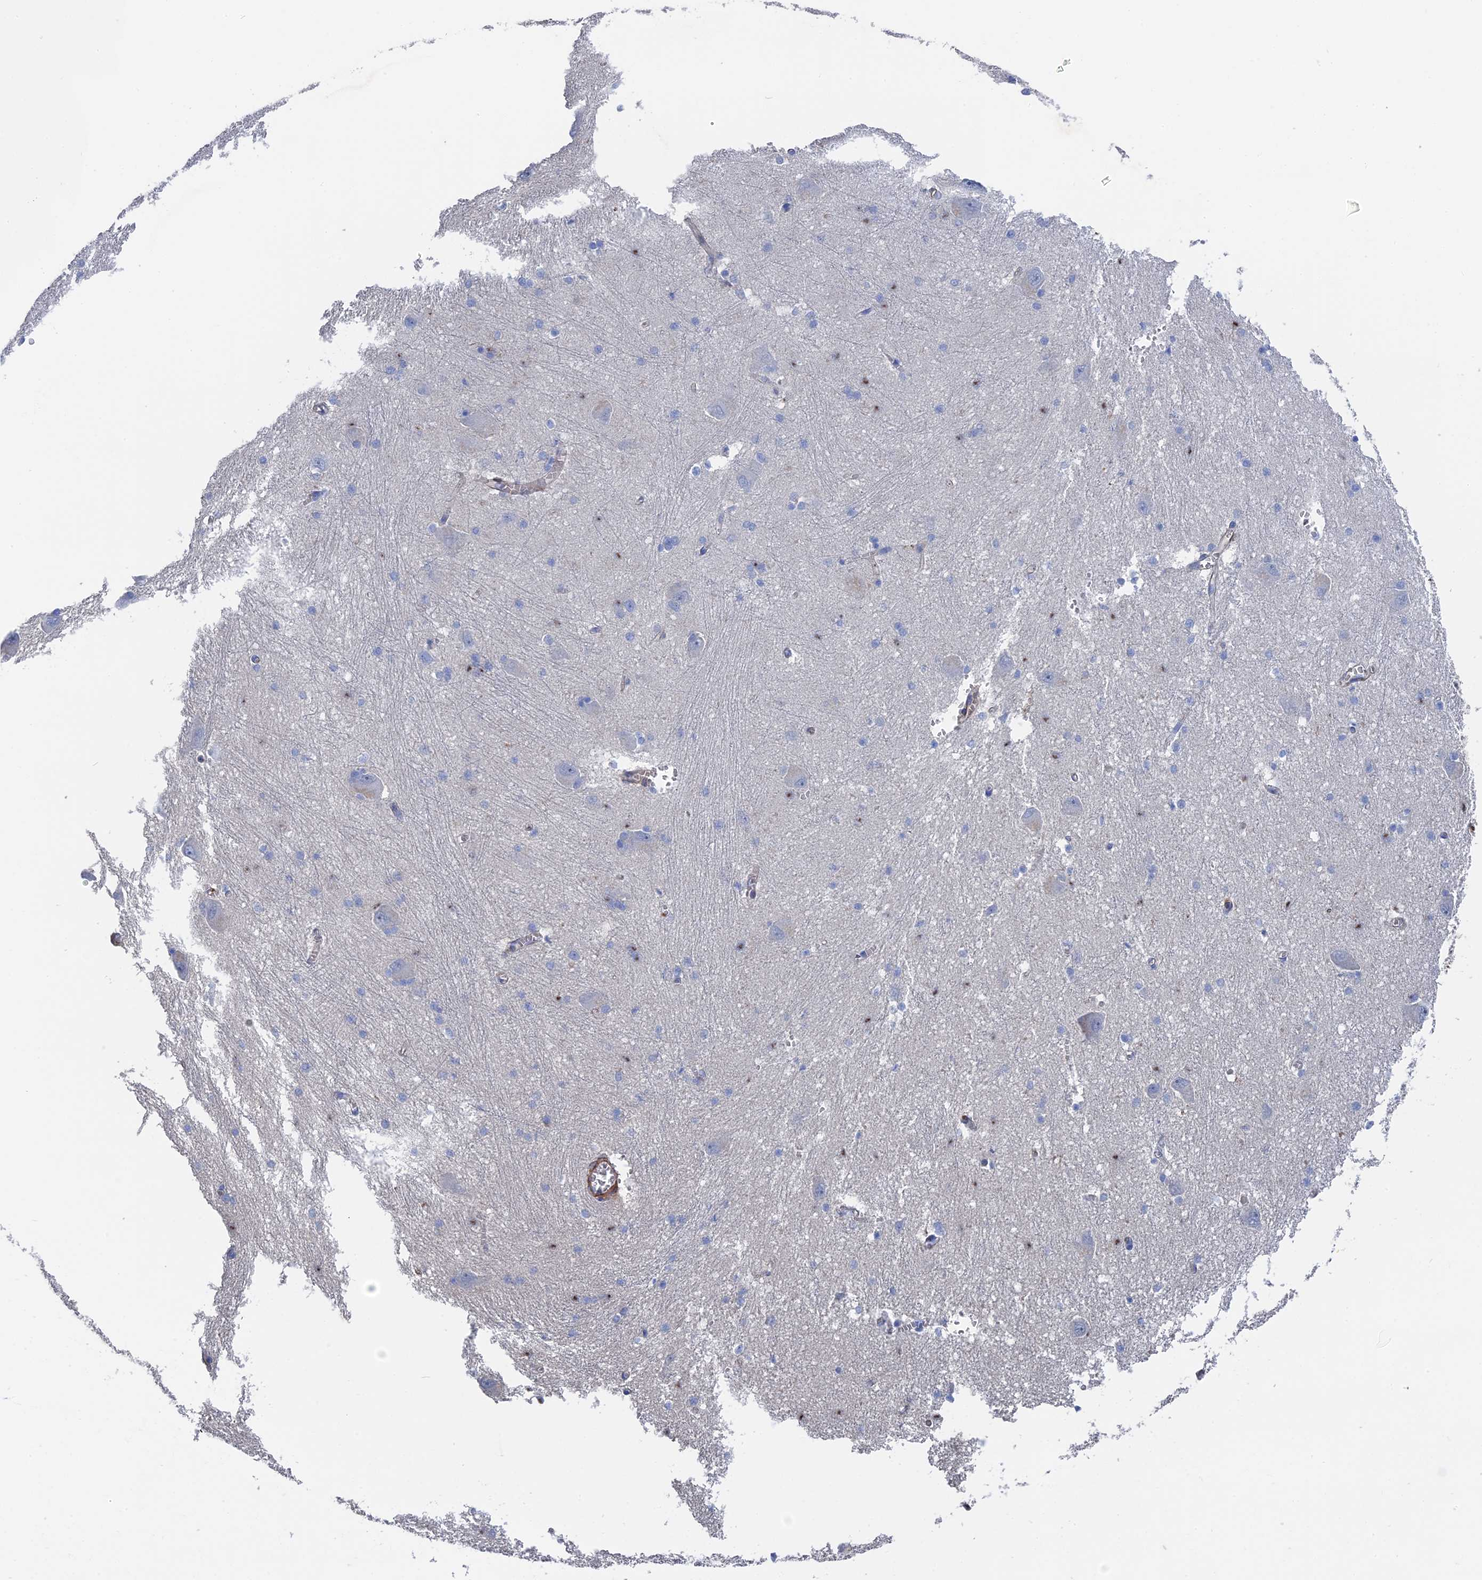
{"staining": {"intensity": "moderate", "quantity": "<25%", "location": "nuclear"}, "tissue": "caudate", "cell_type": "Glial cells", "image_type": "normal", "snomed": [{"axis": "morphology", "description": "Normal tissue, NOS"}, {"axis": "topography", "description": "Lateral ventricle wall"}], "caption": "About <25% of glial cells in unremarkable caudate reveal moderate nuclear protein positivity as visualized by brown immunohistochemical staining.", "gene": "STRA6", "patient": {"sex": "male", "age": 37}}